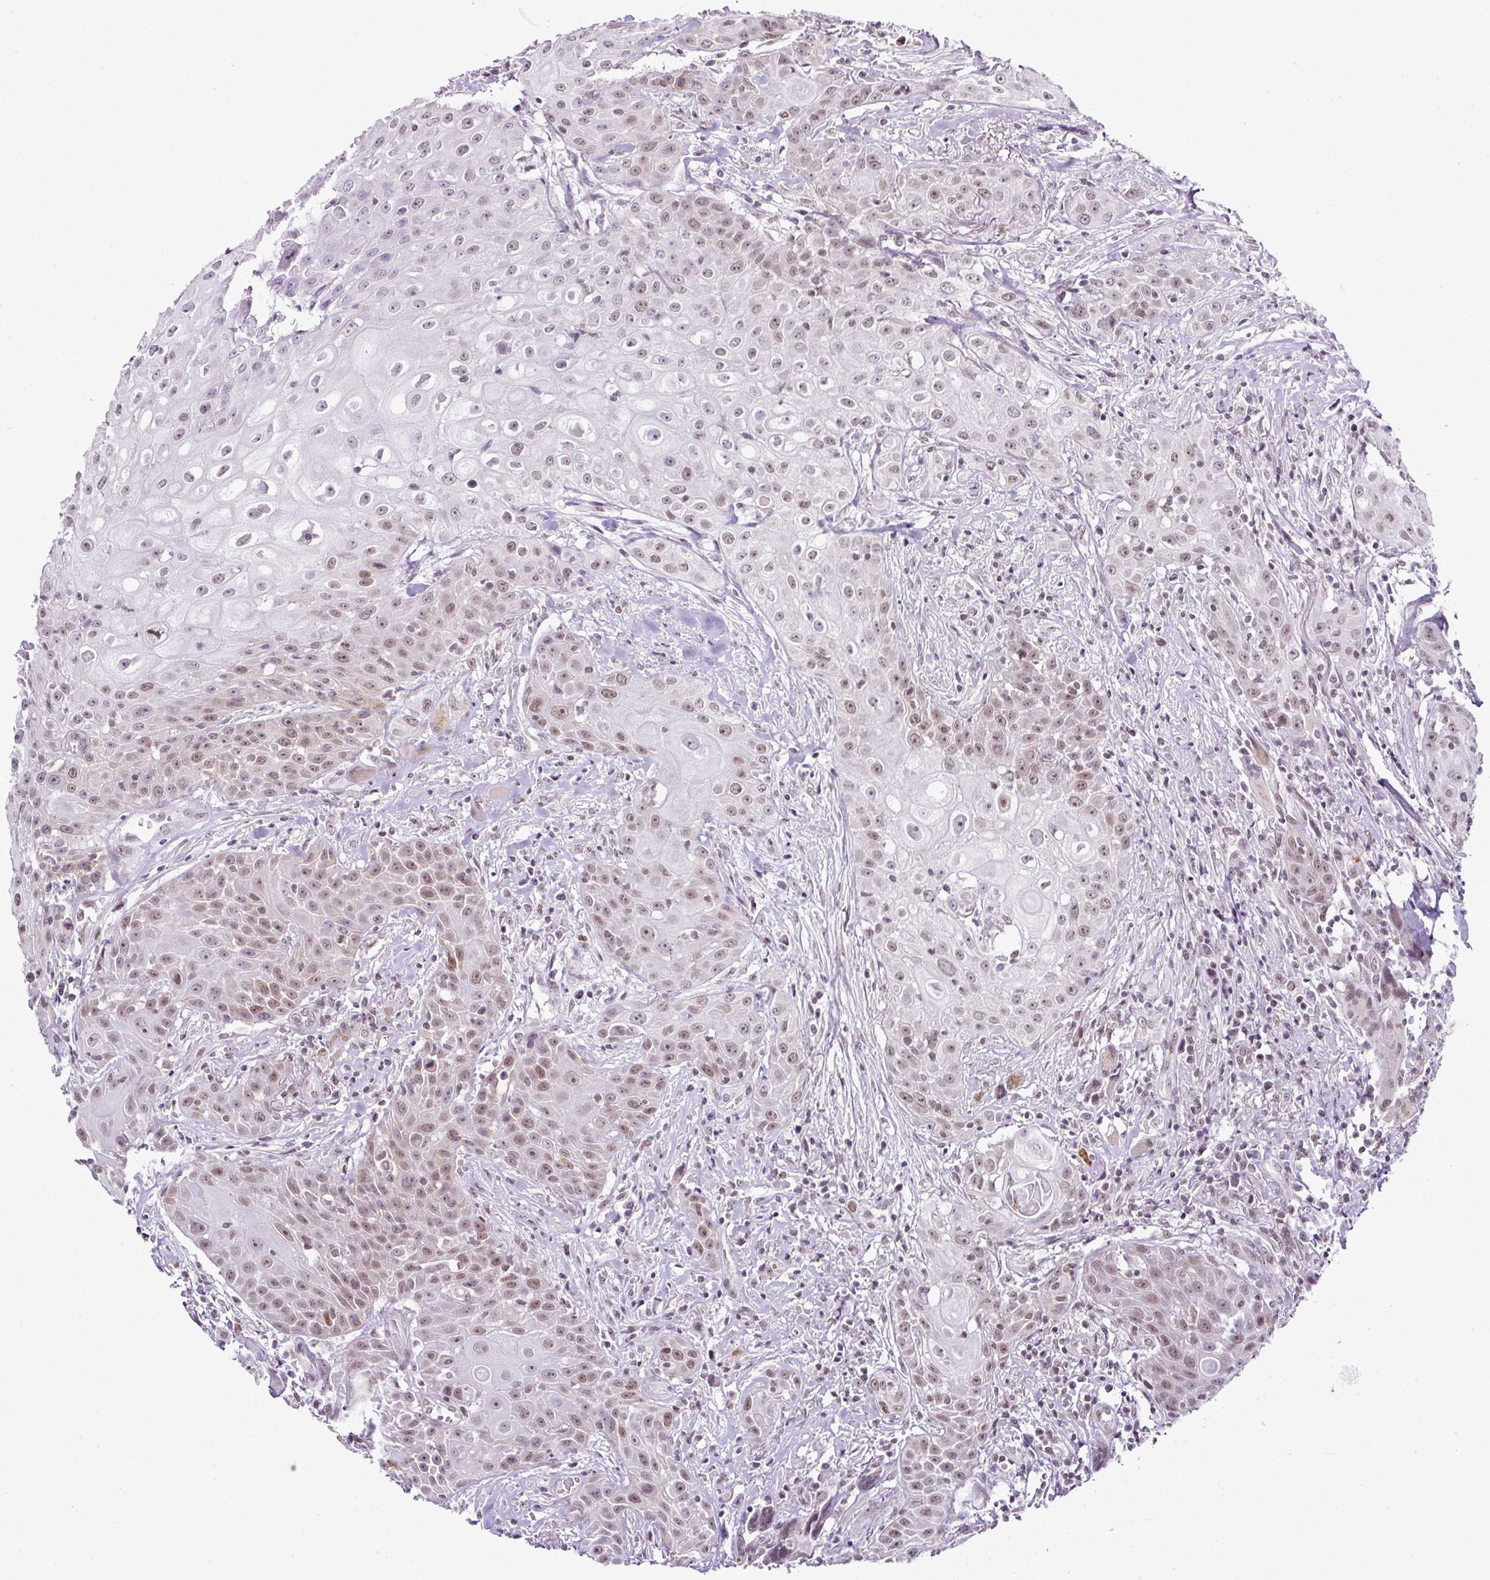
{"staining": {"intensity": "moderate", "quantity": "25%-75%", "location": "nuclear"}, "tissue": "head and neck cancer", "cell_type": "Tumor cells", "image_type": "cancer", "snomed": [{"axis": "morphology", "description": "Squamous cell carcinoma, NOS"}, {"axis": "topography", "description": "Oral tissue"}, {"axis": "topography", "description": "Head-Neck"}], "caption": "Immunohistochemical staining of human squamous cell carcinoma (head and neck) exhibits moderate nuclear protein positivity in about 25%-75% of tumor cells.", "gene": "FAM32A", "patient": {"sex": "female", "age": 82}}